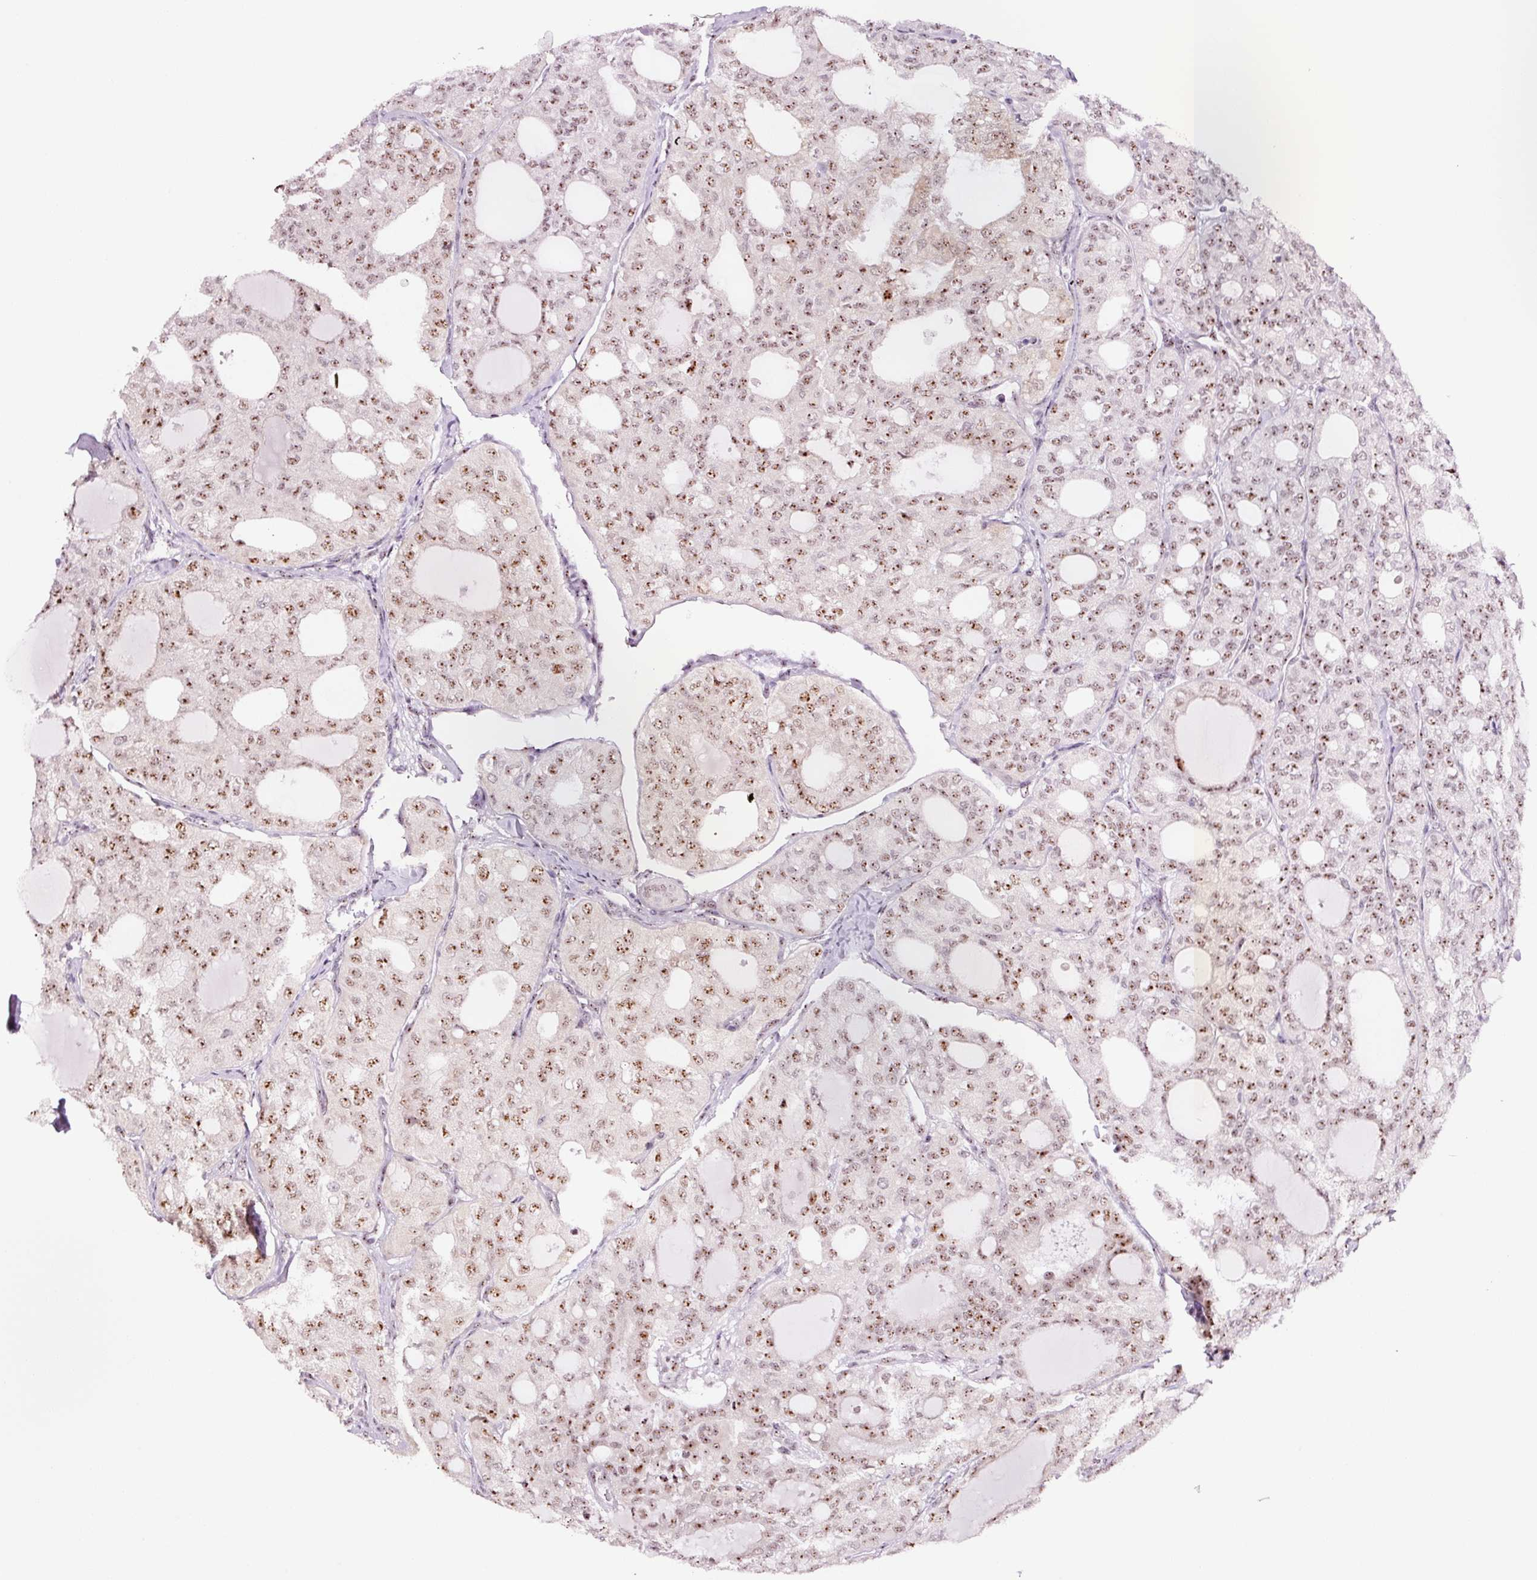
{"staining": {"intensity": "moderate", "quantity": ">75%", "location": "nuclear"}, "tissue": "thyroid cancer", "cell_type": "Tumor cells", "image_type": "cancer", "snomed": [{"axis": "morphology", "description": "Follicular adenoma carcinoma, NOS"}, {"axis": "topography", "description": "Thyroid gland"}], "caption": "Tumor cells show medium levels of moderate nuclear expression in about >75% of cells in thyroid follicular adenoma carcinoma.", "gene": "GNL3", "patient": {"sex": "male", "age": 75}}